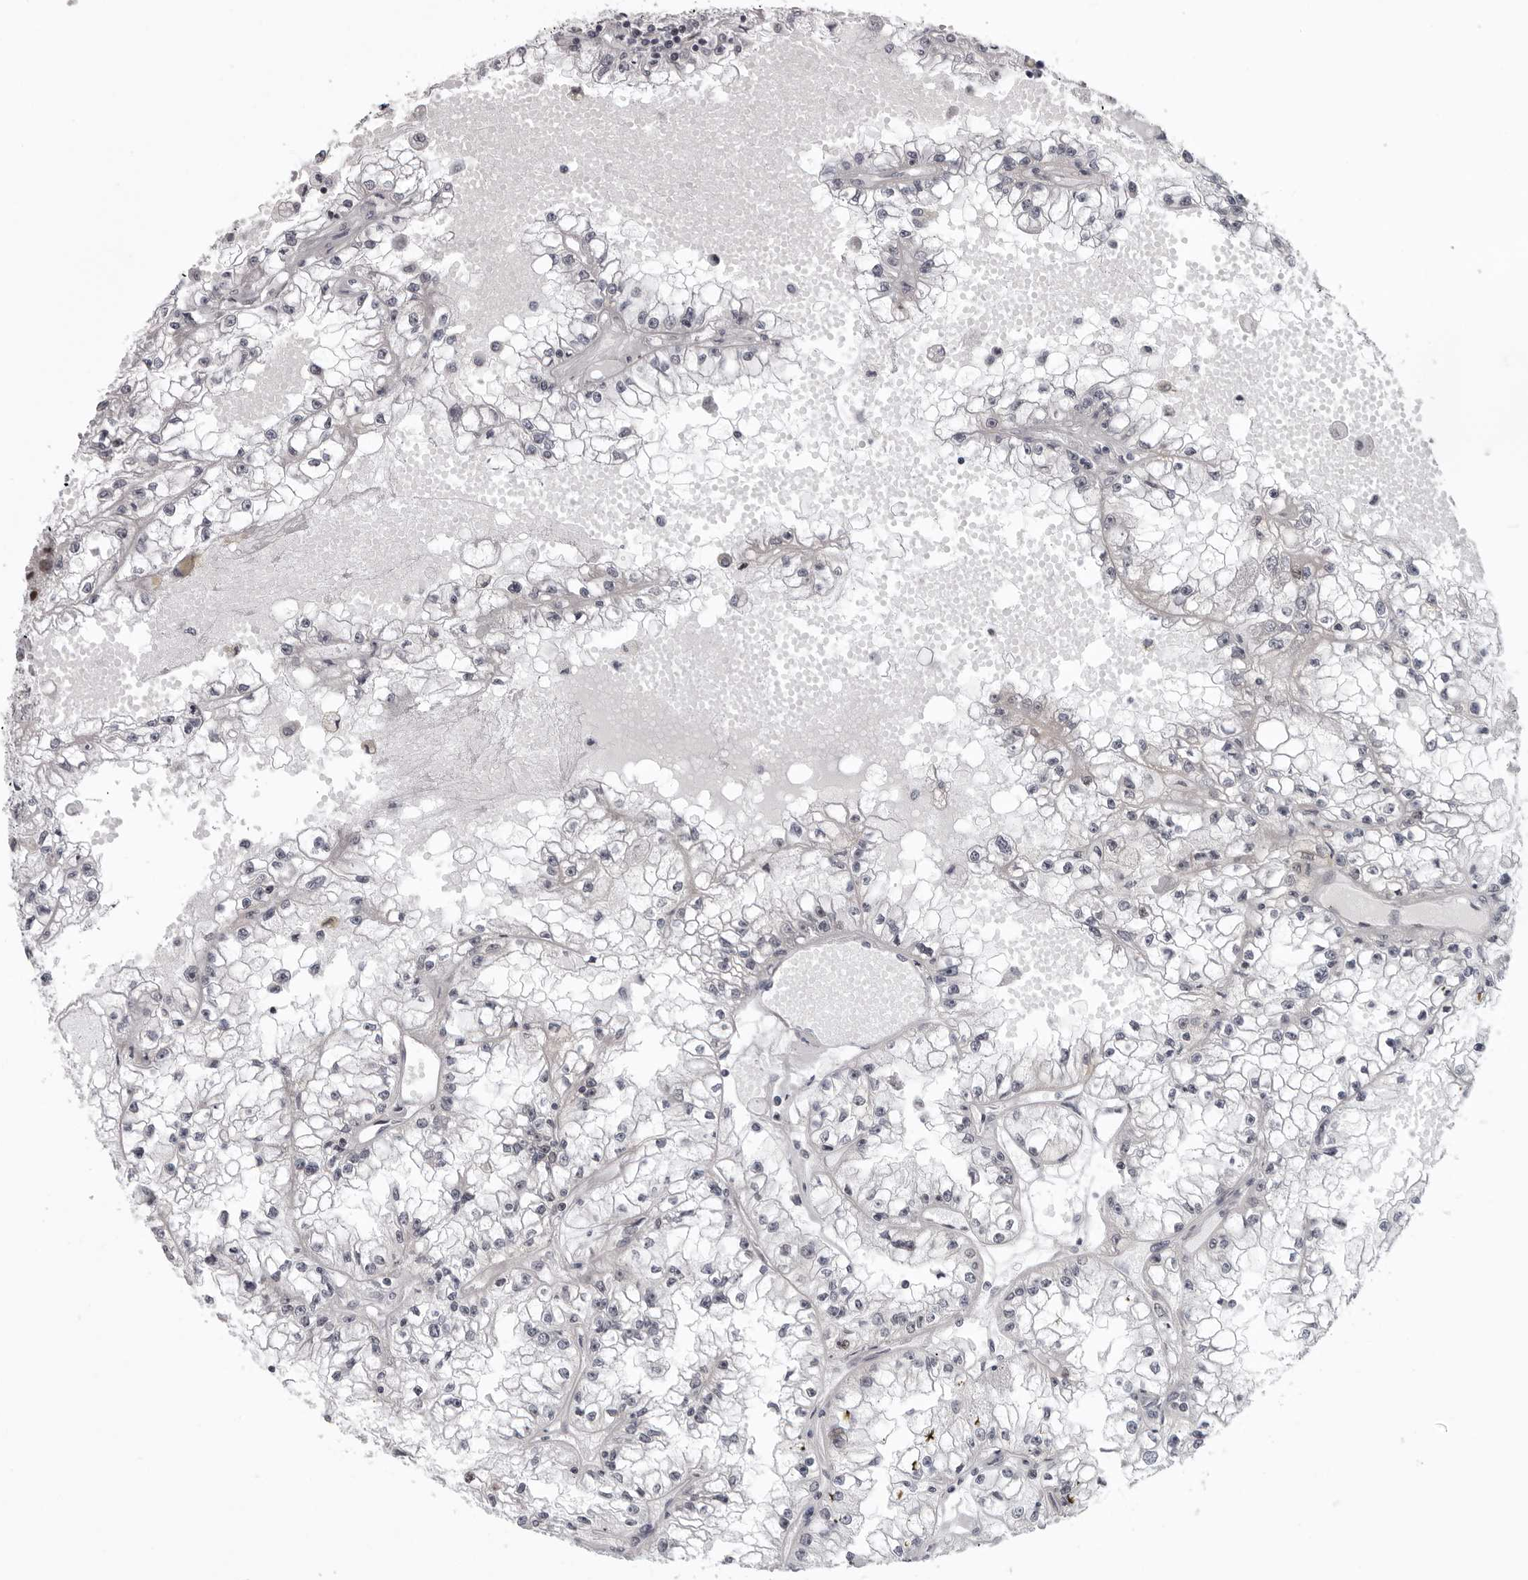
{"staining": {"intensity": "negative", "quantity": "none", "location": "none"}, "tissue": "renal cancer", "cell_type": "Tumor cells", "image_type": "cancer", "snomed": [{"axis": "morphology", "description": "Adenocarcinoma, NOS"}, {"axis": "topography", "description": "Kidney"}], "caption": "This micrograph is of renal adenocarcinoma stained with immunohistochemistry (IHC) to label a protein in brown with the nuclei are counter-stained blue. There is no staining in tumor cells.", "gene": "GCSAML", "patient": {"sex": "male", "age": 56}}